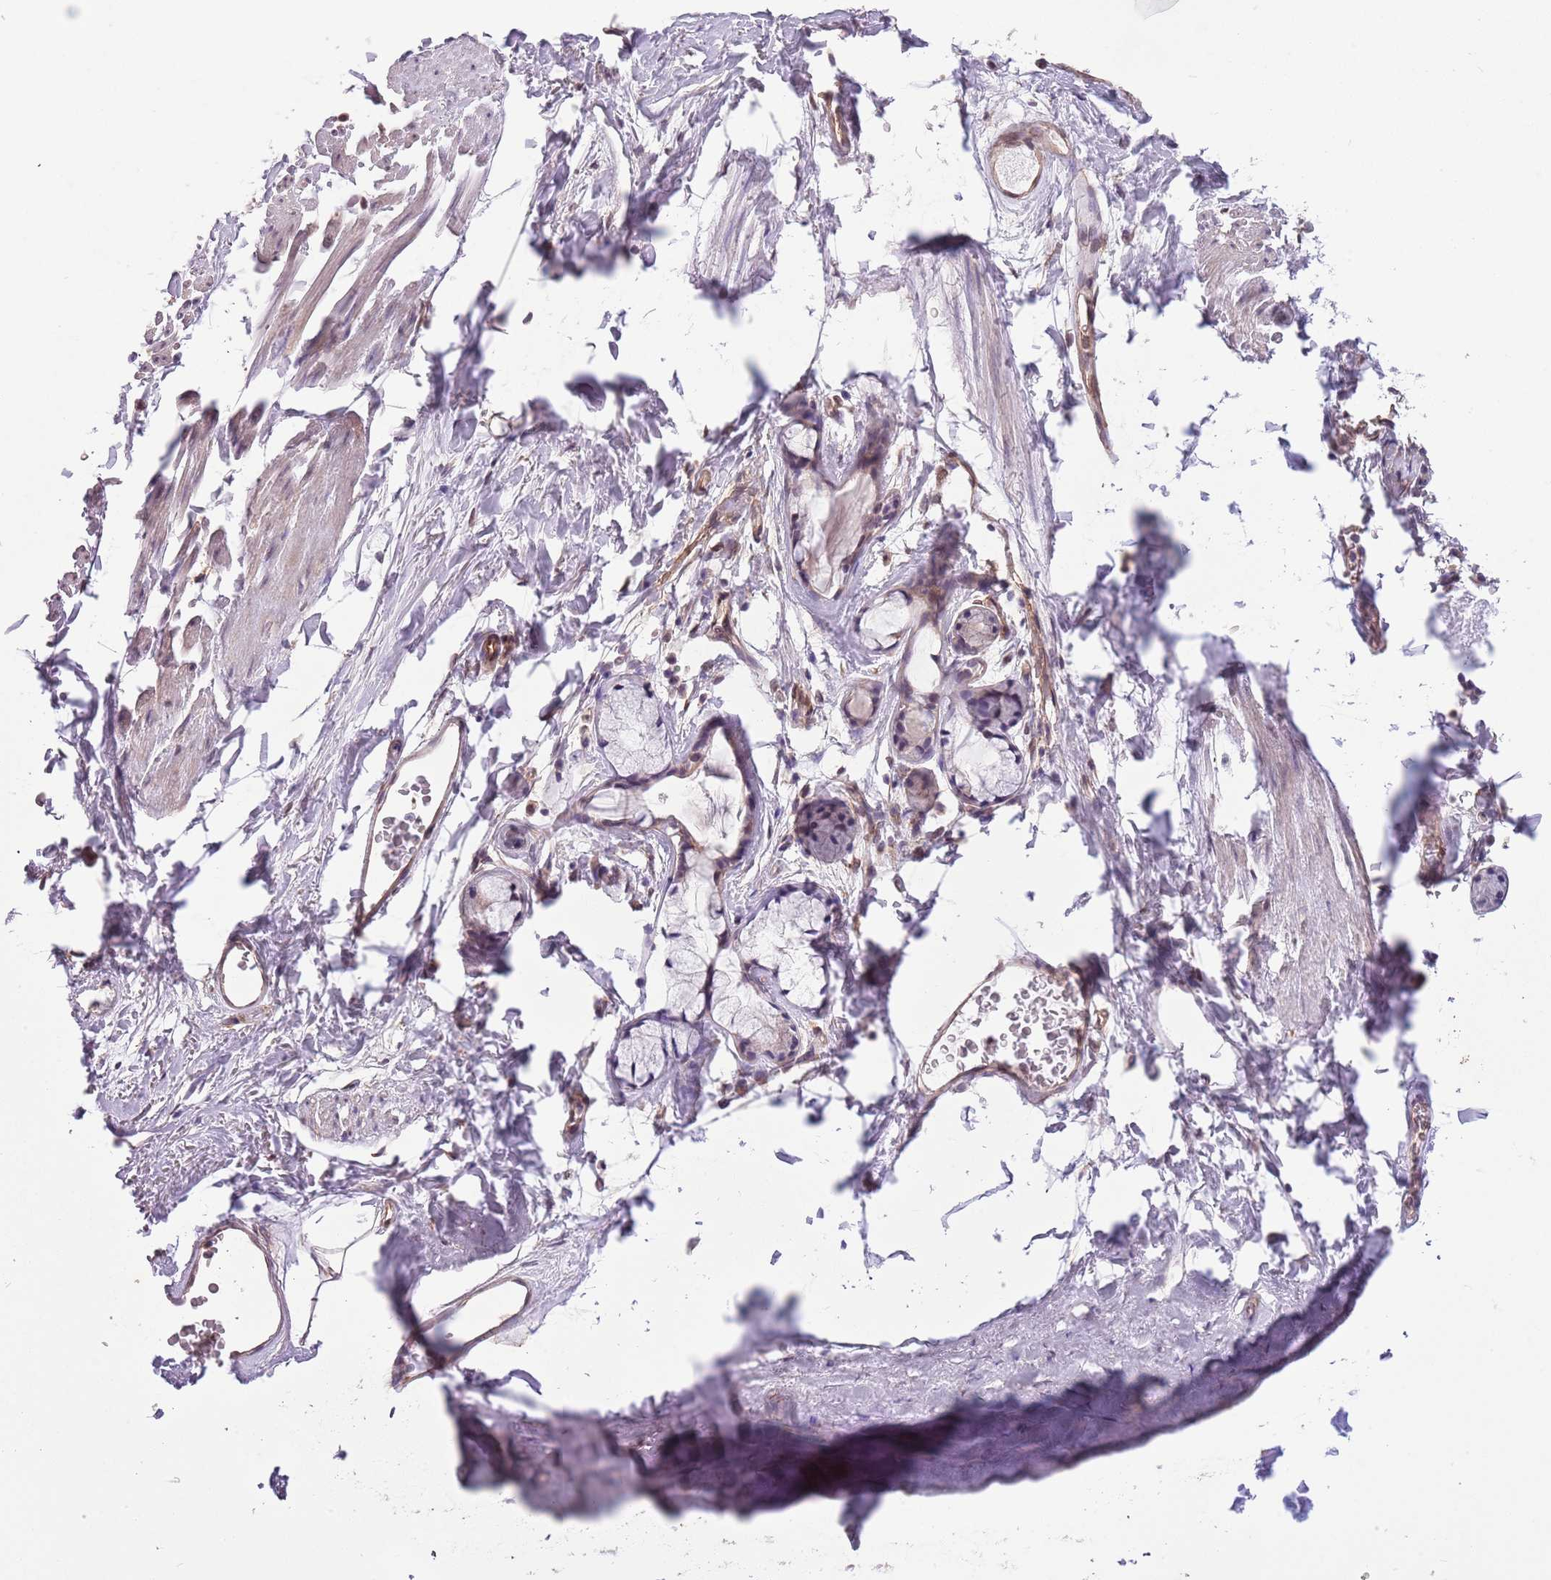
{"staining": {"intensity": "weak", "quantity": ">75%", "location": "cytoplasmic/membranous"}, "tissue": "adipose tissue", "cell_type": "Adipocytes", "image_type": "normal", "snomed": [{"axis": "morphology", "description": "Normal tissue, NOS"}, {"axis": "topography", "description": "Lymph node"}, {"axis": "topography", "description": "Bronchus"}], "caption": "Brown immunohistochemical staining in normal adipose tissue exhibits weak cytoplasmic/membranous positivity in approximately >75% of adipocytes.", "gene": "CREBZF", "patient": {"sex": "male", "age": 63}}